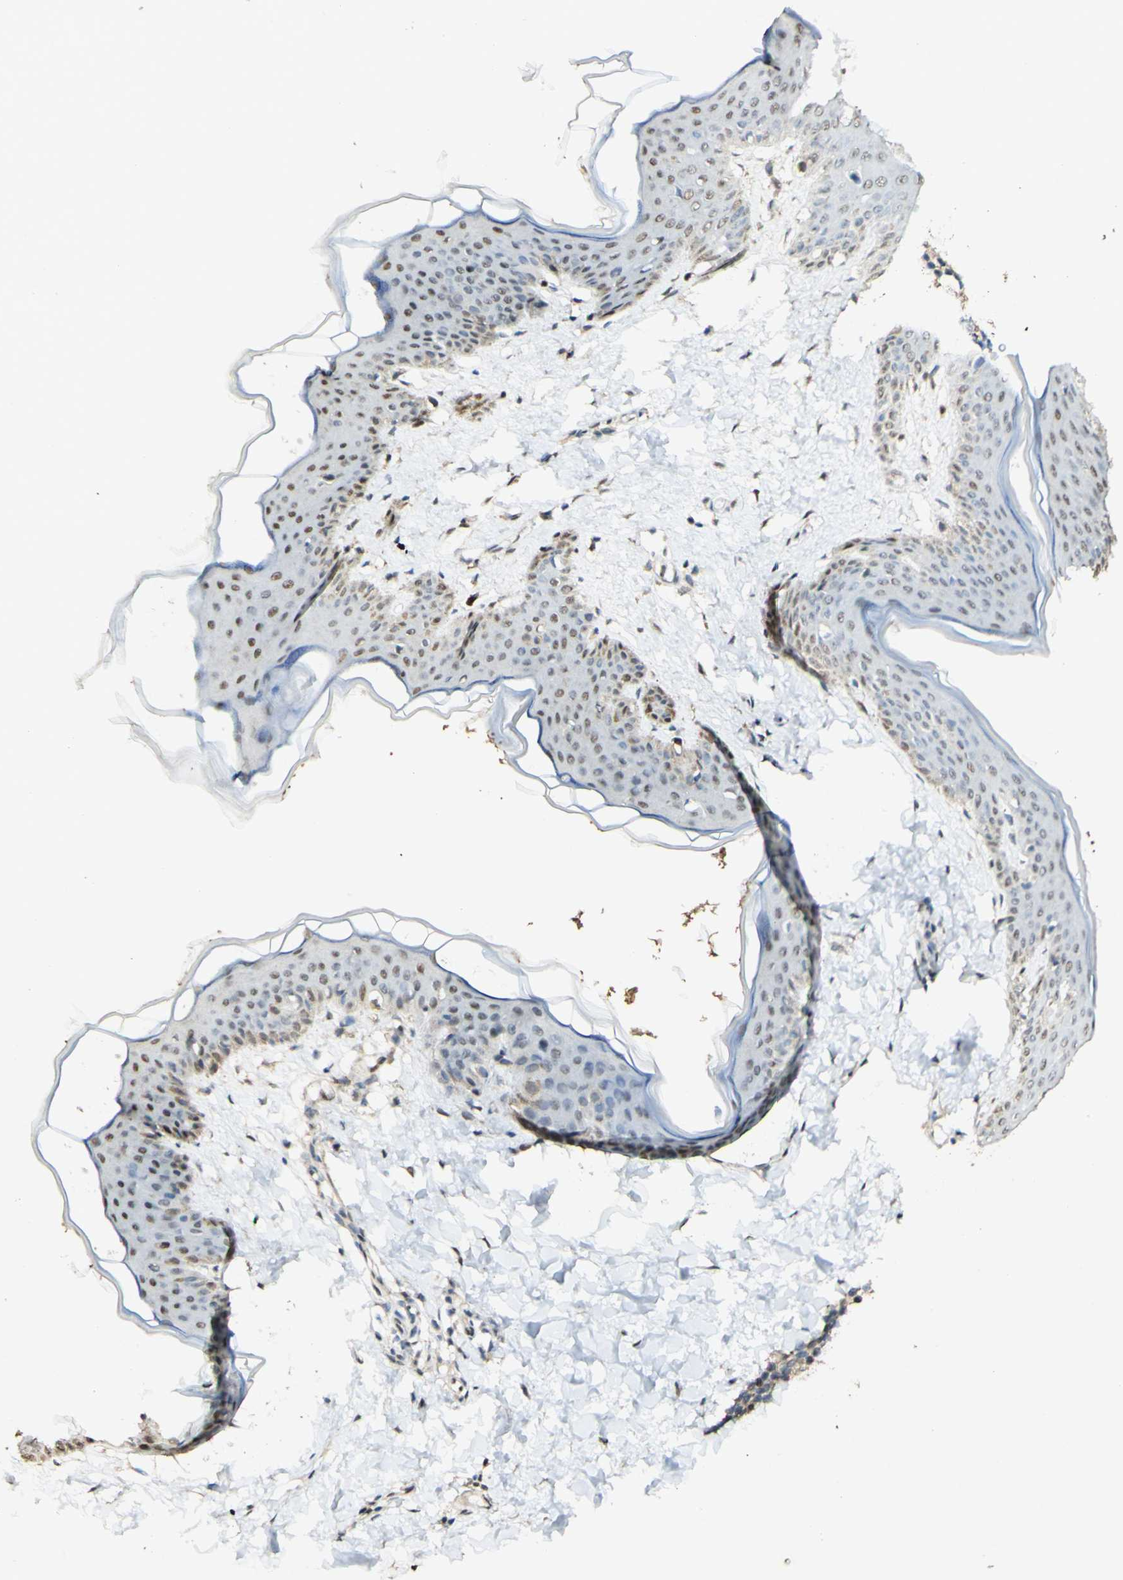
{"staining": {"intensity": "negative", "quantity": "none", "location": "none"}, "tissue": "skin", "cell_type": "Fibroblasts", "image_type": "normal", "snomed": [{"axis": "morphology", "description": "Normal tissue, NOS"}, {"axis": "topography", "description": "Skin"}], "caption": "A histopathology image of human skin is negative for staining in fibroblasts. (Brightfield microscopy of DAB (3,3'-diaminobenzidine) immunohistochemistry (IHC) at high magnification).", "gene": "MAP3K4", "patient": {"sex": "female", "age": 17}}